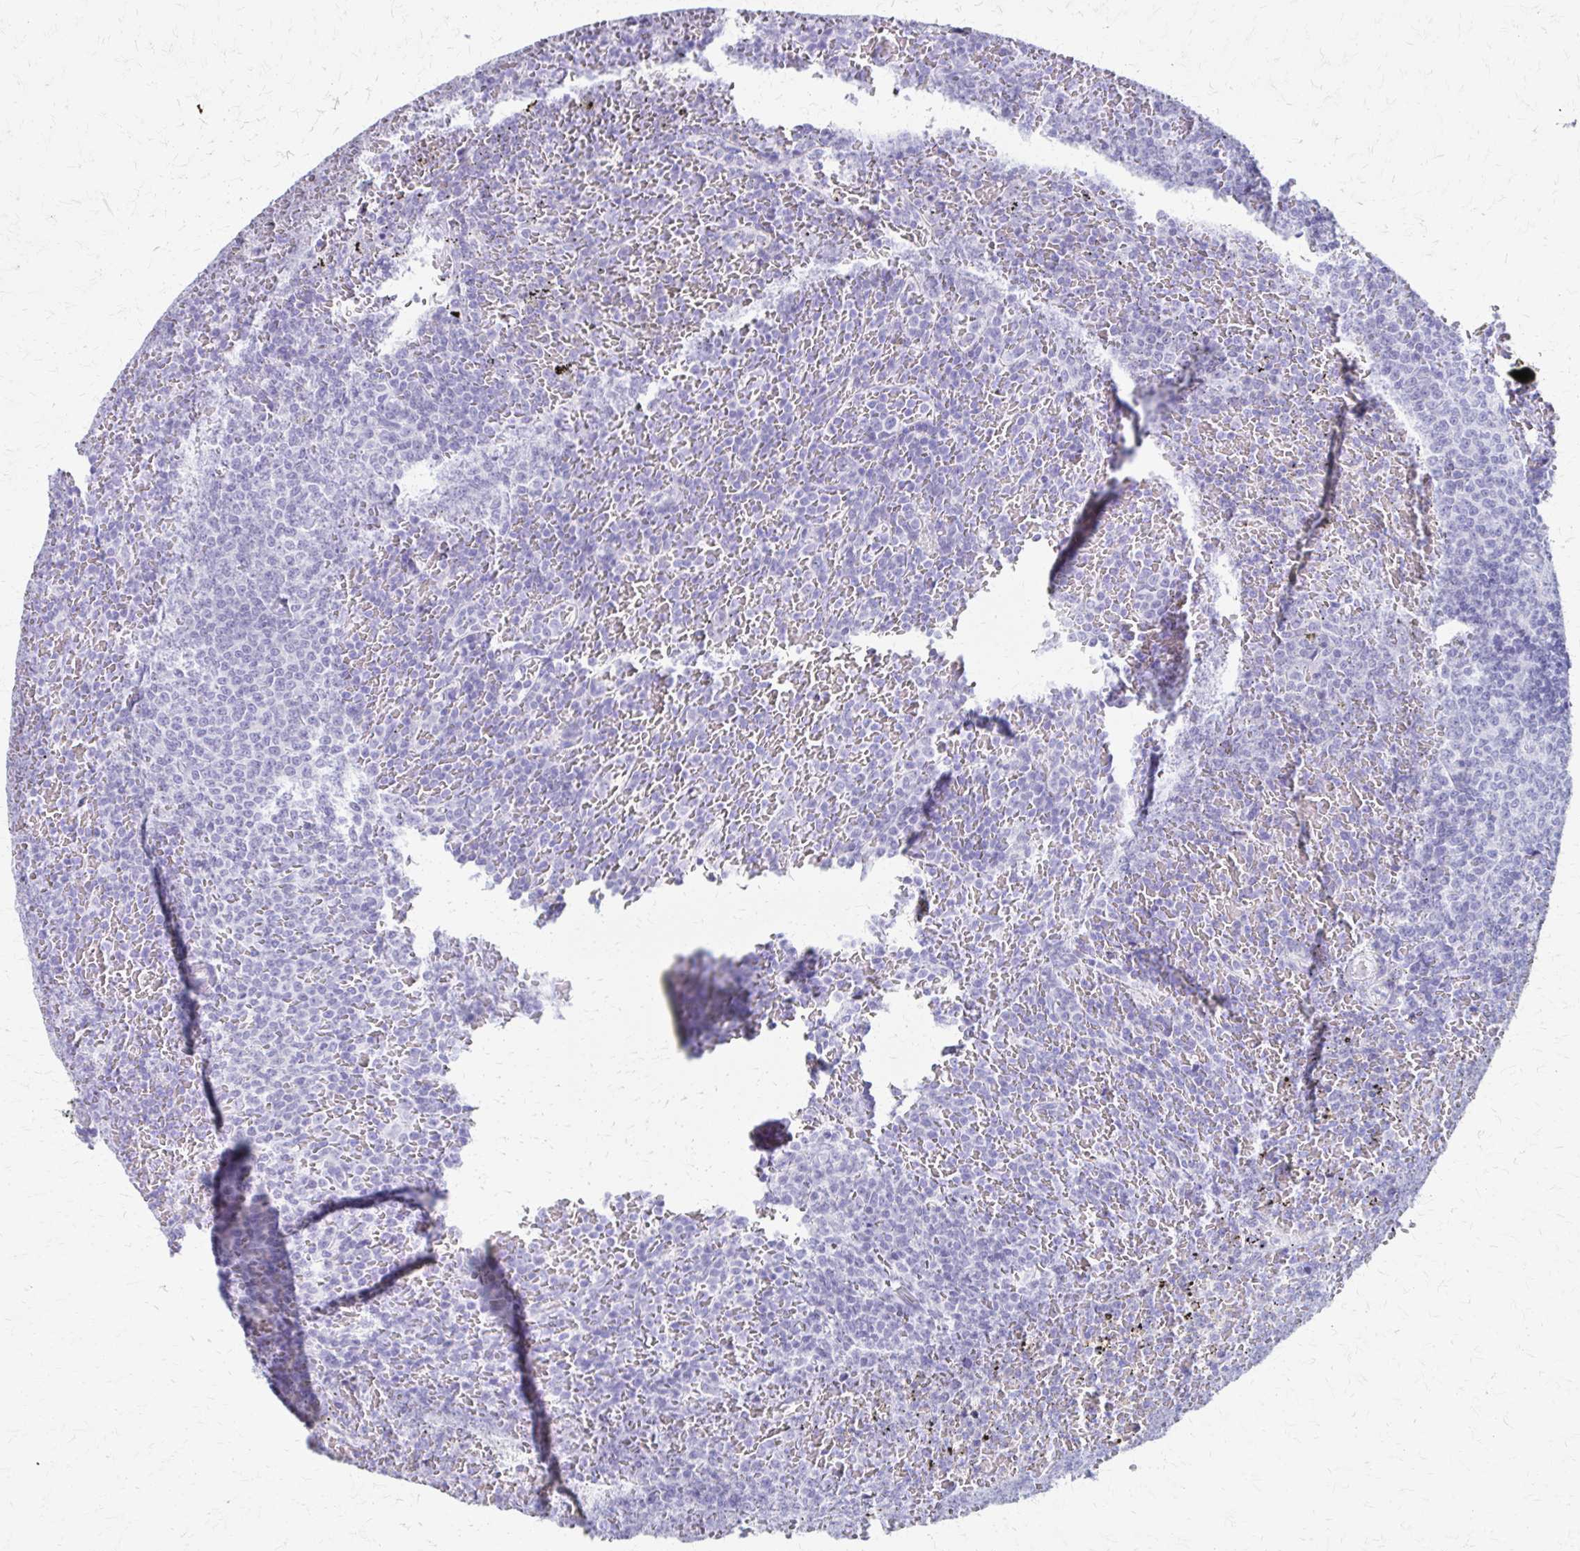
{"staining": {"intensity": "negative", "quantity": "none", "location": "none"}, "tissue": "lymphoma", "cell_type": "Tumor cells", "image_type": "cancer", "snomed": [{"axis": "morphology", "description": "Malignant lymphoma, non-Hodgkin's type, Low grade"}, {"axis": "topography", "description": "Spleen"}], "caption": "Tumor cells show no significant protein positivity in low-grade malignant lymphoma, non-Hodgkin's type.", "gene": "ZSCAN5B", "patient": {"sex": "female", "age": 77}}